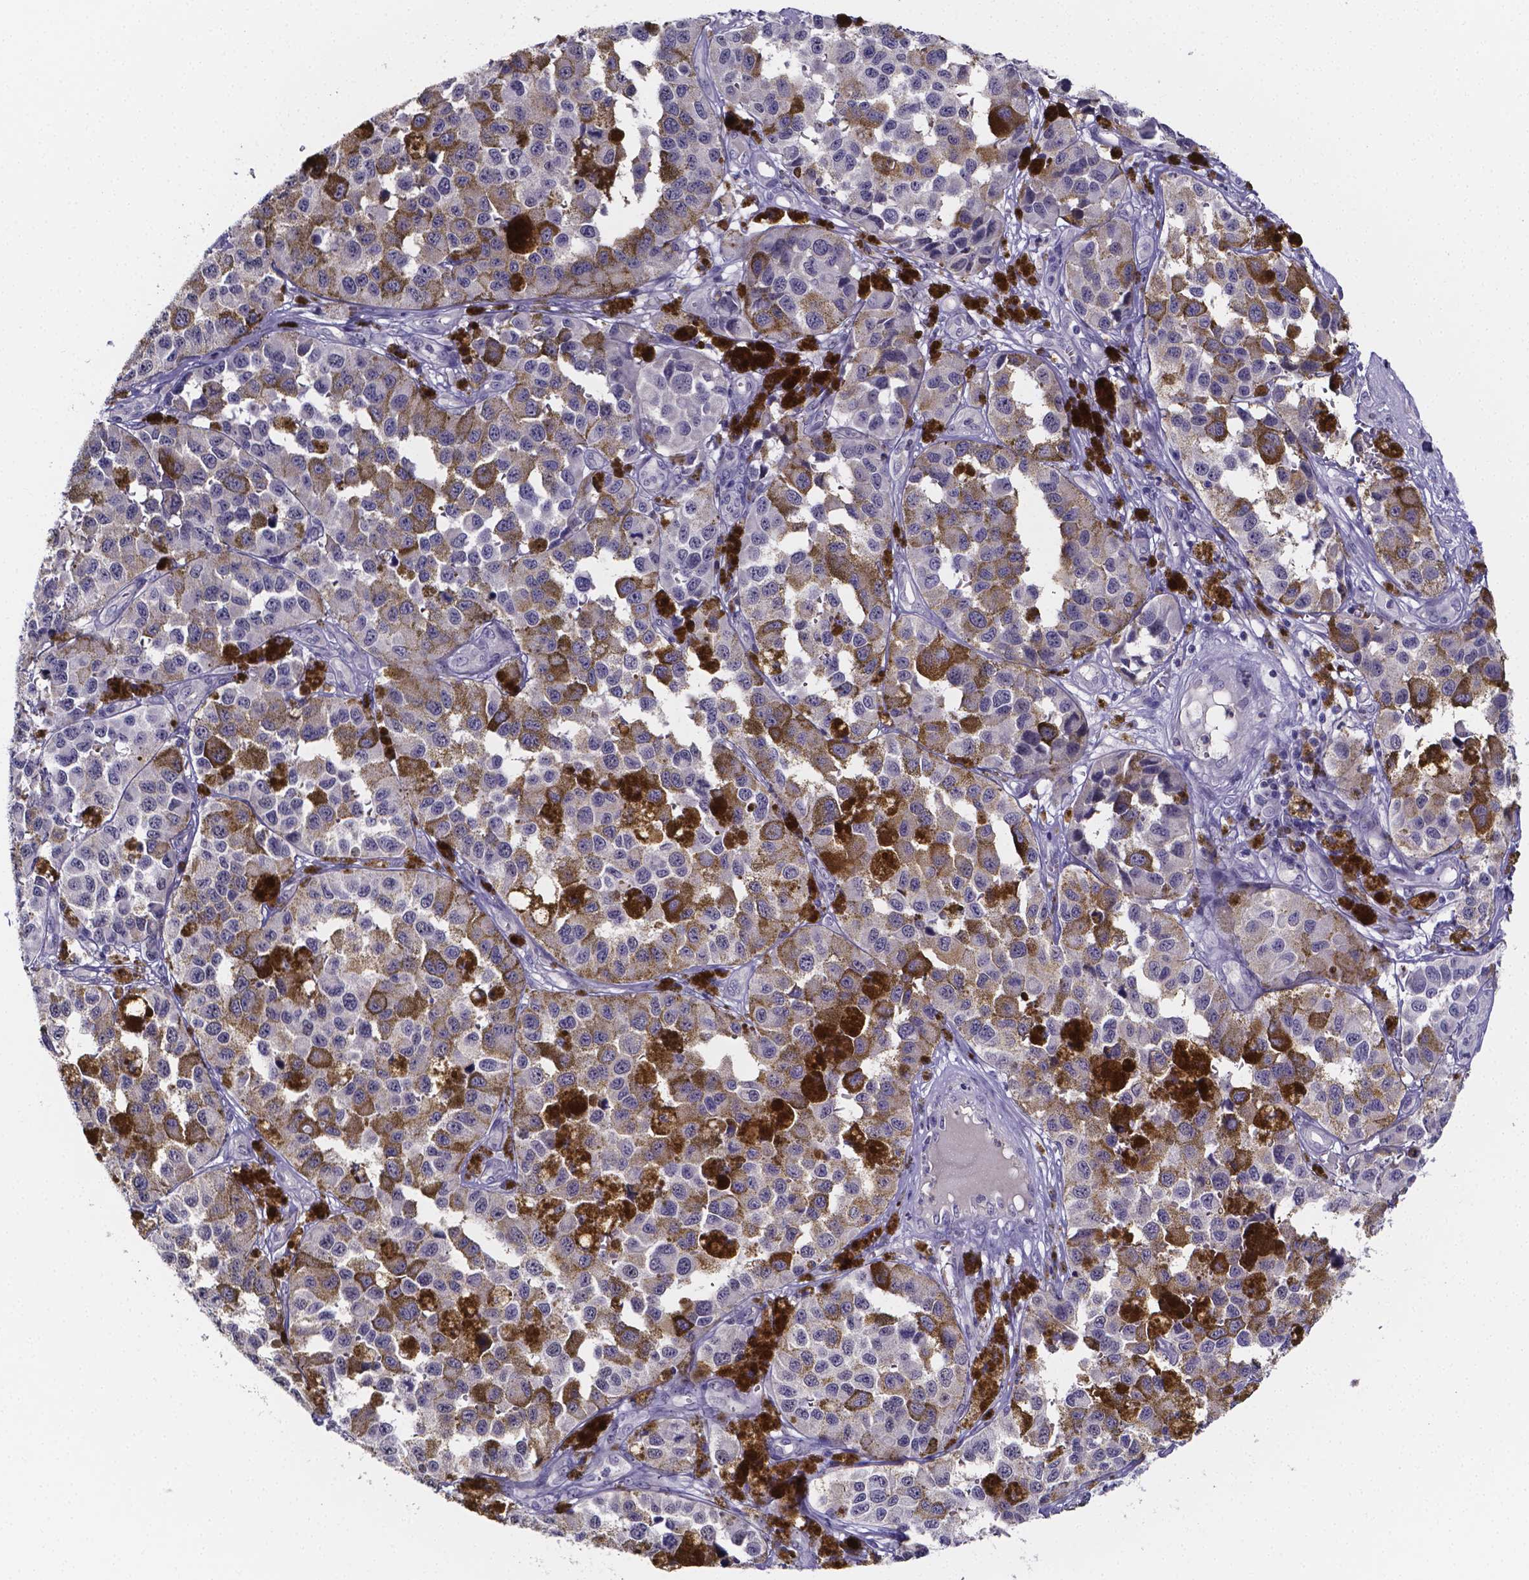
{"staining": {"intensity": "negative", "quantity": "none", "location": "none"}, "tissue": "melanoma", "cell_type": "Tumor cells", "image_type": "cancer", "snomed": [{"axis": "morphology", "description": "Malignant melanoma, NOS"}, {"axis": "topography", "description": "Skin"}], "caption": "Immunohistochemistry histopathology image of human melanoma stained for a protein (brown), which exhibits no expression in tumor cells. (DAB (3,3'-diaminobenzidine) immunohistochemistry (IHC) visualized using brightfield microscopy, high magnification).", "gene": "IZUMO1", "patient": {"sex": "female", "age": 58}}